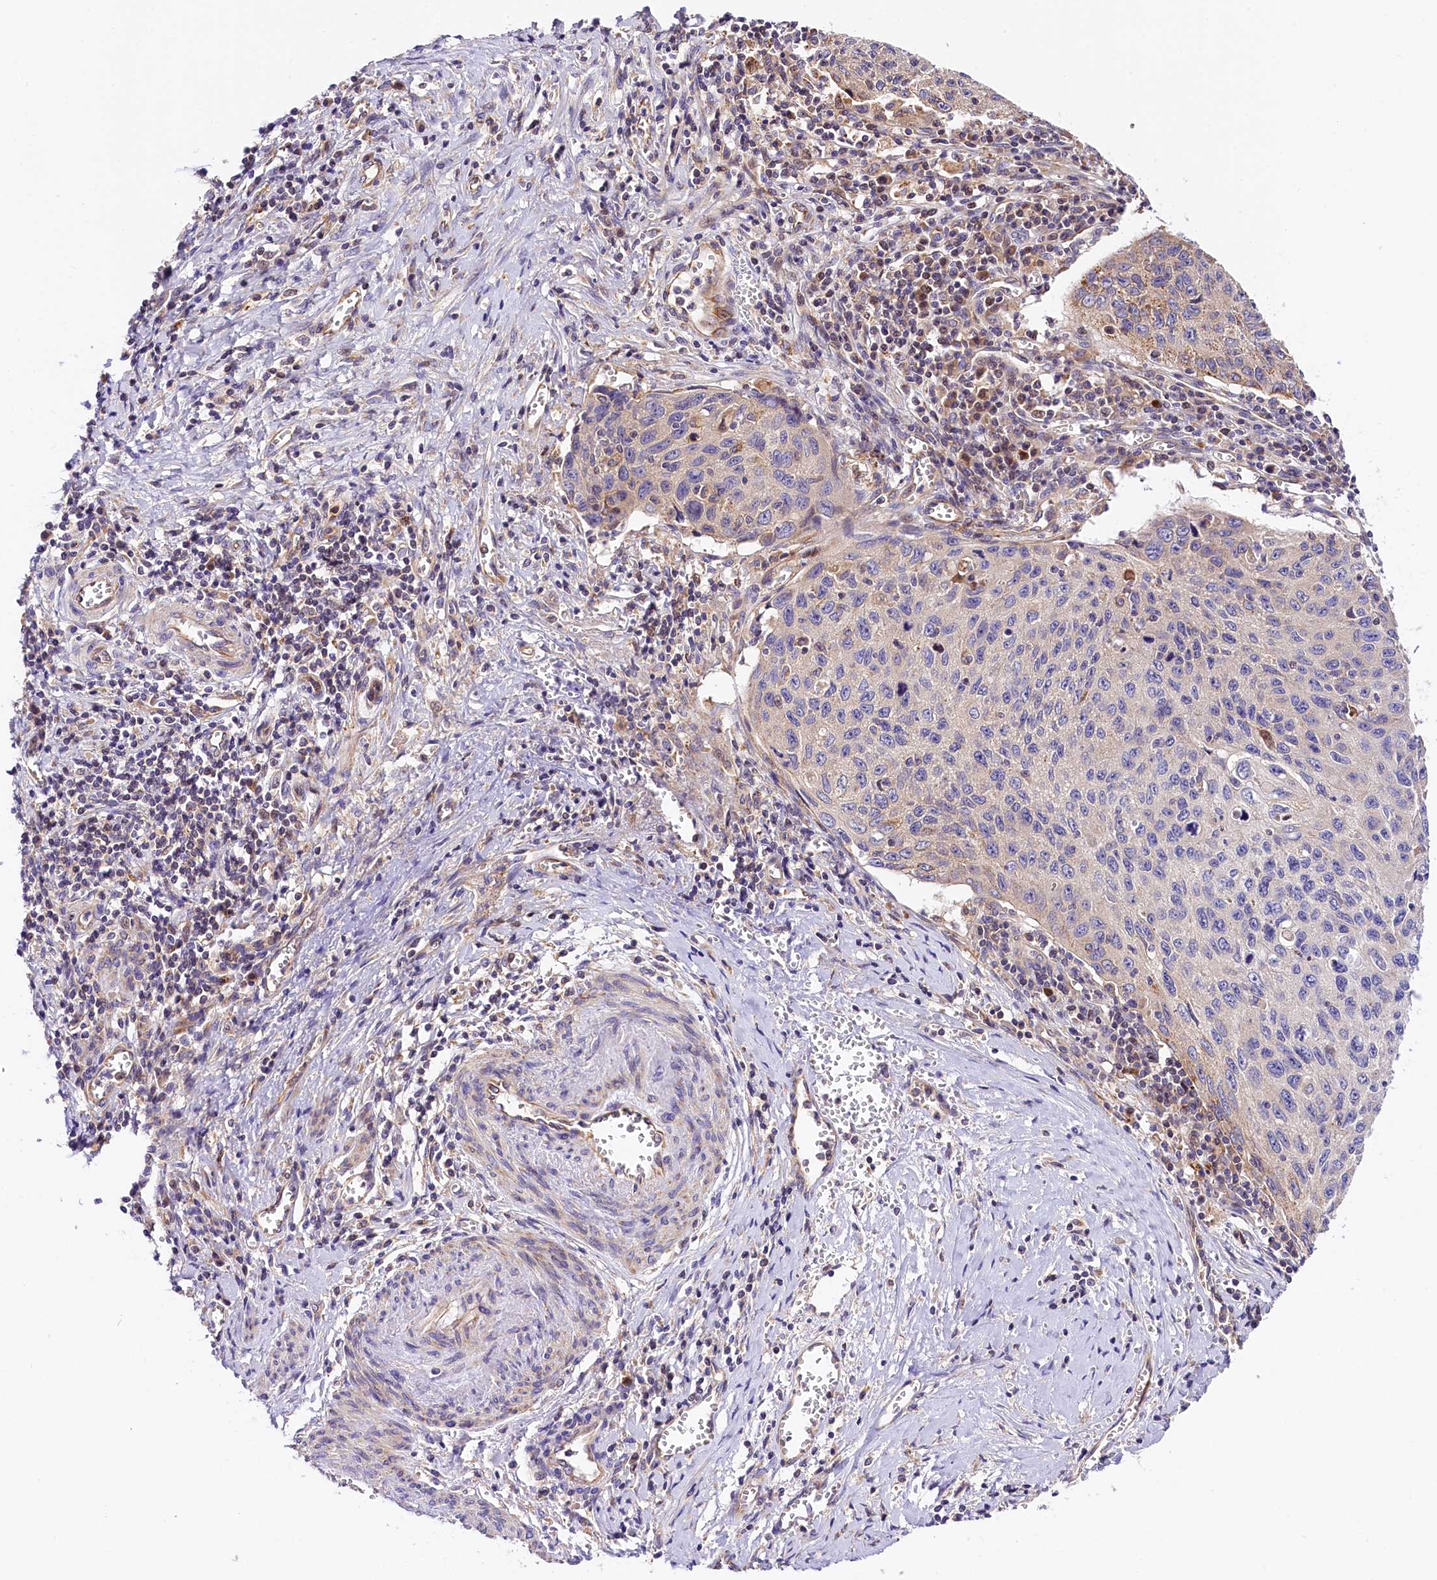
{"staining": {"intensity": "negative", "quantity": "none", "location": "none"}, "tissue": "cervical cancer", "cell_type": "Tumor cells", "image_type": "cancer", "snomed": [{"axis": "morphology", "description": "Squamous cell carcinoma, NOS"}, {"axis": "topography", "description": "Cervix"}], "caption": "This photomicrograph is of squamous cell carcinoma (cervical) stained with immunohistochemistry (IHC) to label a protein in brown with the nuclei are counter-stained blue. There is no positivity in tumor cells.", "gene": "ARMC6", "patient": {"sex": "female", "age": 53}}